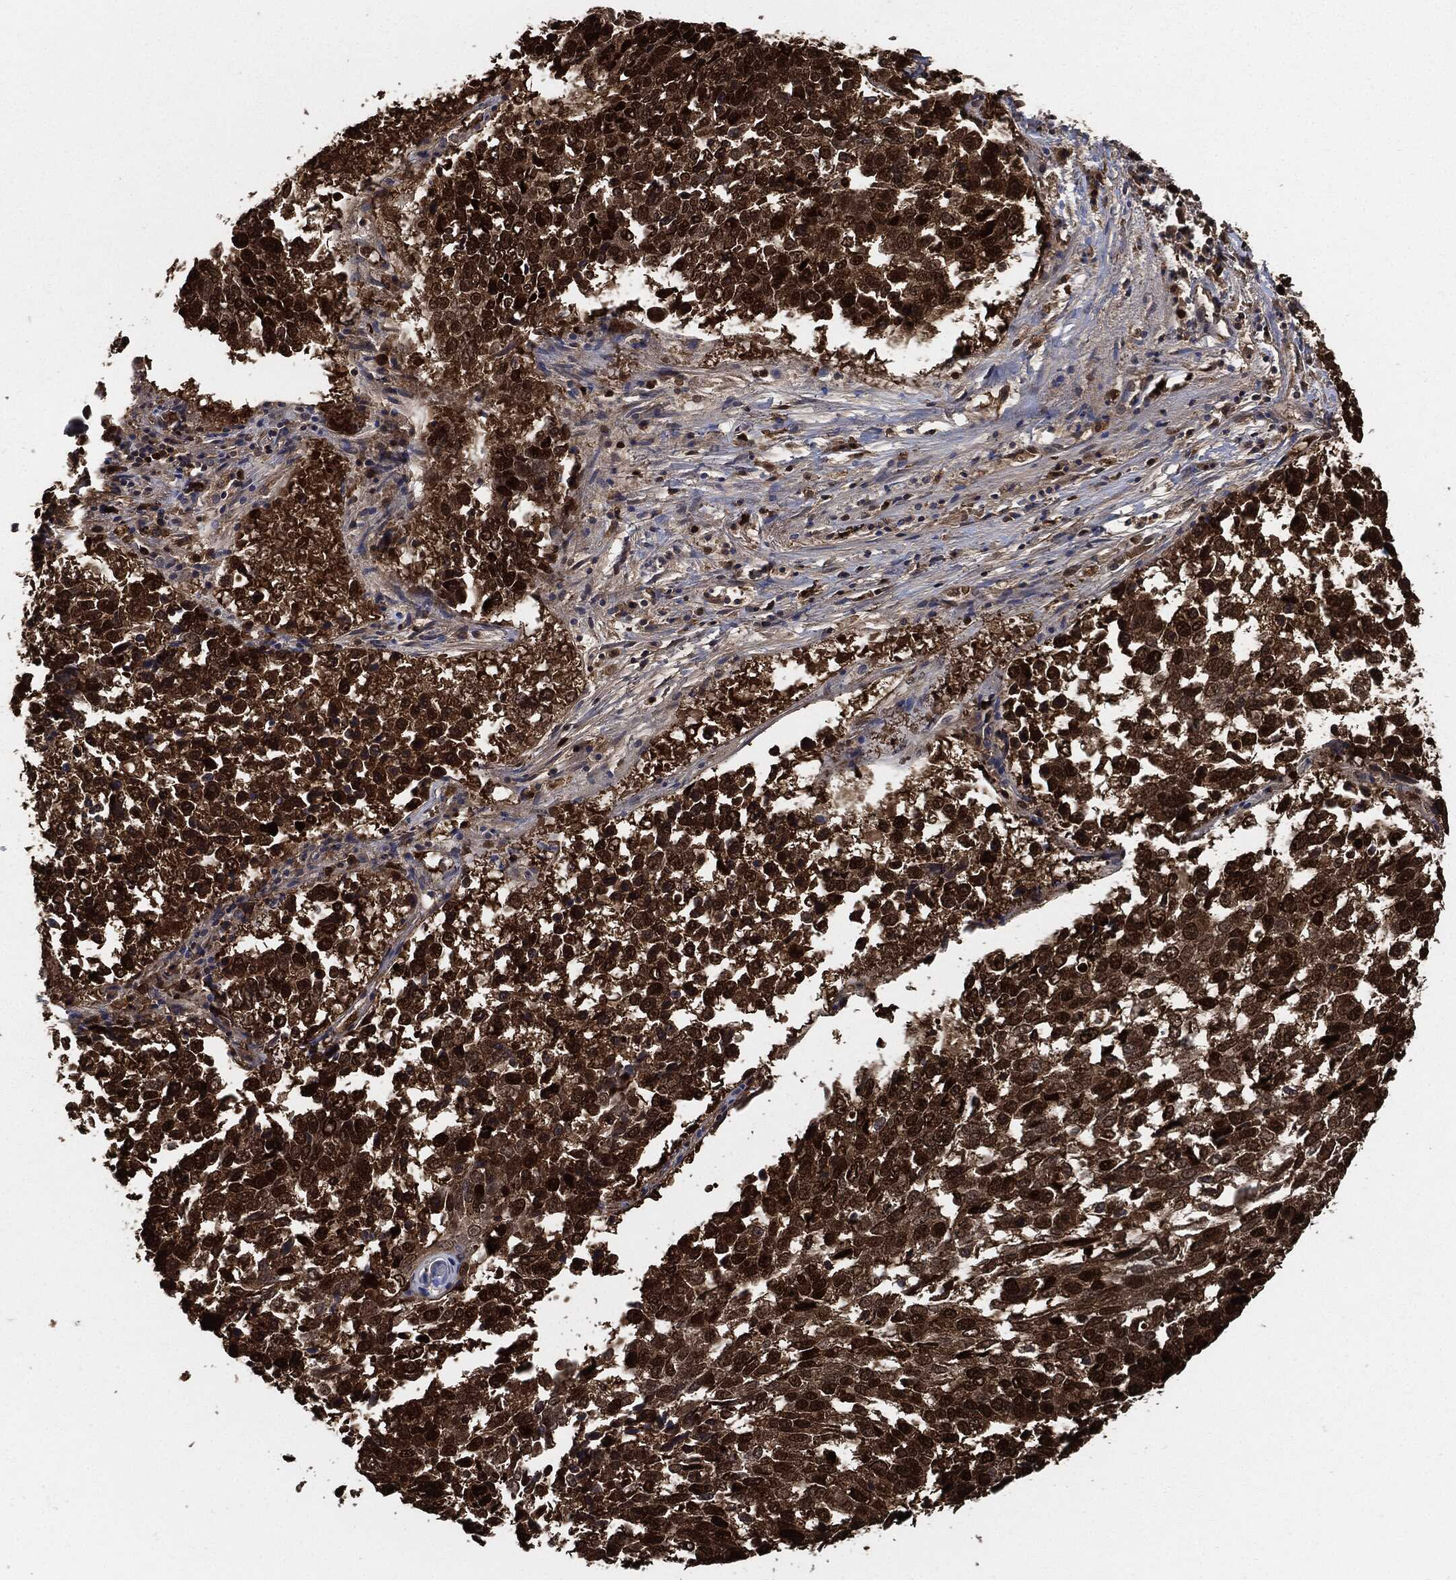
{"staining": {"intensity": "strong", "quantity": ">75%", "location": "nuclear"}, "tissue": "lung cancer", "cell_type": "Tumor cells", "image_type": "cancer", "snomed": [{"axis": "morphology", "description": "Squamous cell carcinoma, NOS"}, {"axis": "topography", "description": "Lung"}], "caption": "Immunohistochemical staining of lung cancer shows high levels of strong nuclear protein expression in about >75% of tumor cells. (Brightfield microscopy of DAB IHC at high magnification).", "gene": "PCNA", "patient": {"sex": "male", "age": 82}}